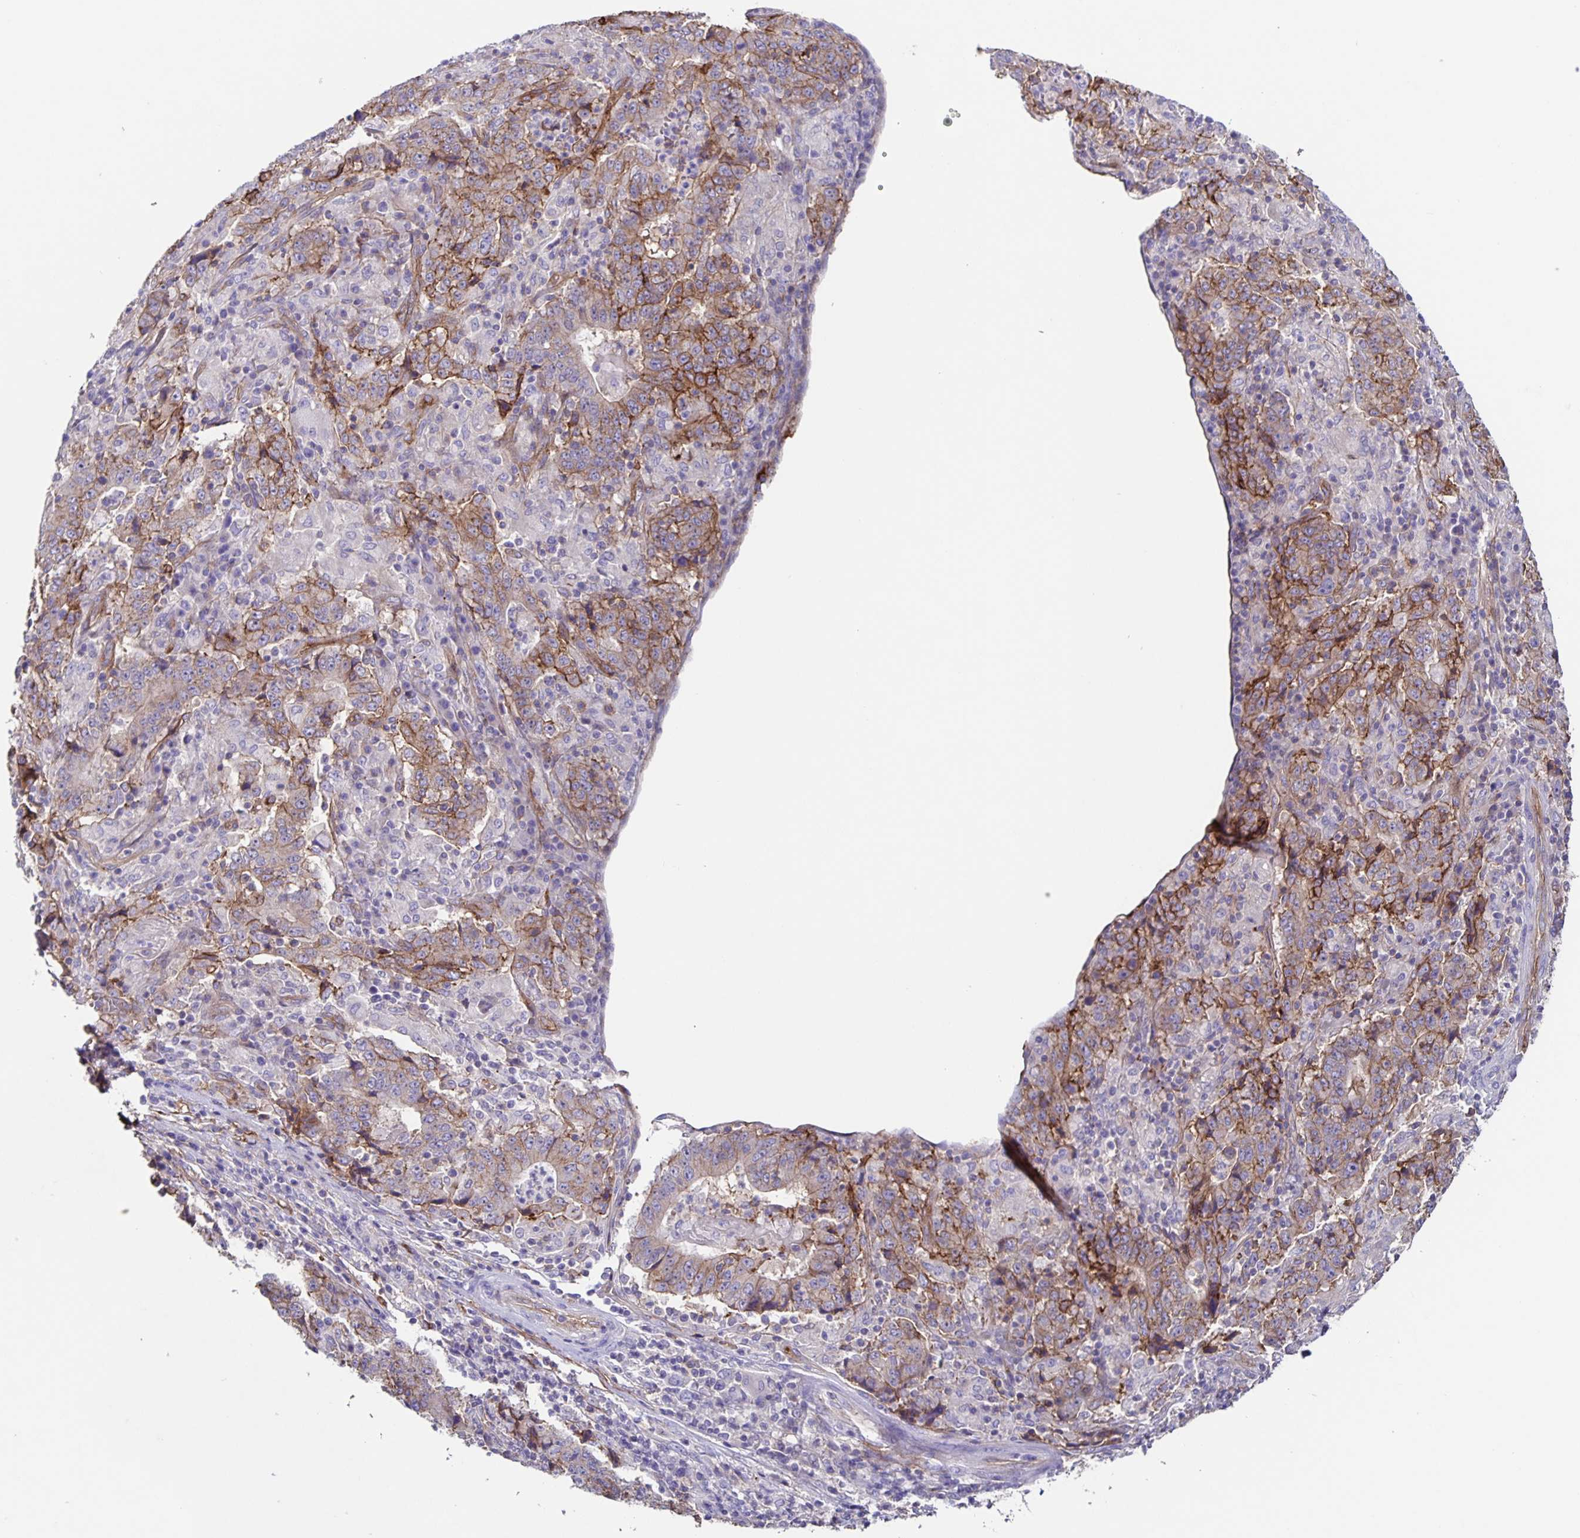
{"staining": {"intensity": "moderate", "quantity": "25%-75%", "location": "cytoplasmic/membranous"}, "tissue": "stomach cancer", "cell_type": "Tumor cells", "image_type": "cancer", "snomed": [{"axis": "morphology", "description": "Normal tissue, NOS"}, {"axis": "morphology", "description": "Adenocarcinoma, NOS"}, {"axis": "topography", "description": "Stomach, upper"}, {"axis": "topography", "description": "Stomach"}], "caption": "The photomicrograph displays a brown stain indicating the presence of a protein in the cytoplasmic/membranous of tumor cells in stomach cancer (adenocarcinoma). Immunohistochemistry (ihc) stains the protein of interest in brown and the nuclei are stained blue.", "gene": "ITGA2", "patient": {"sex": "male", "age": 59}}